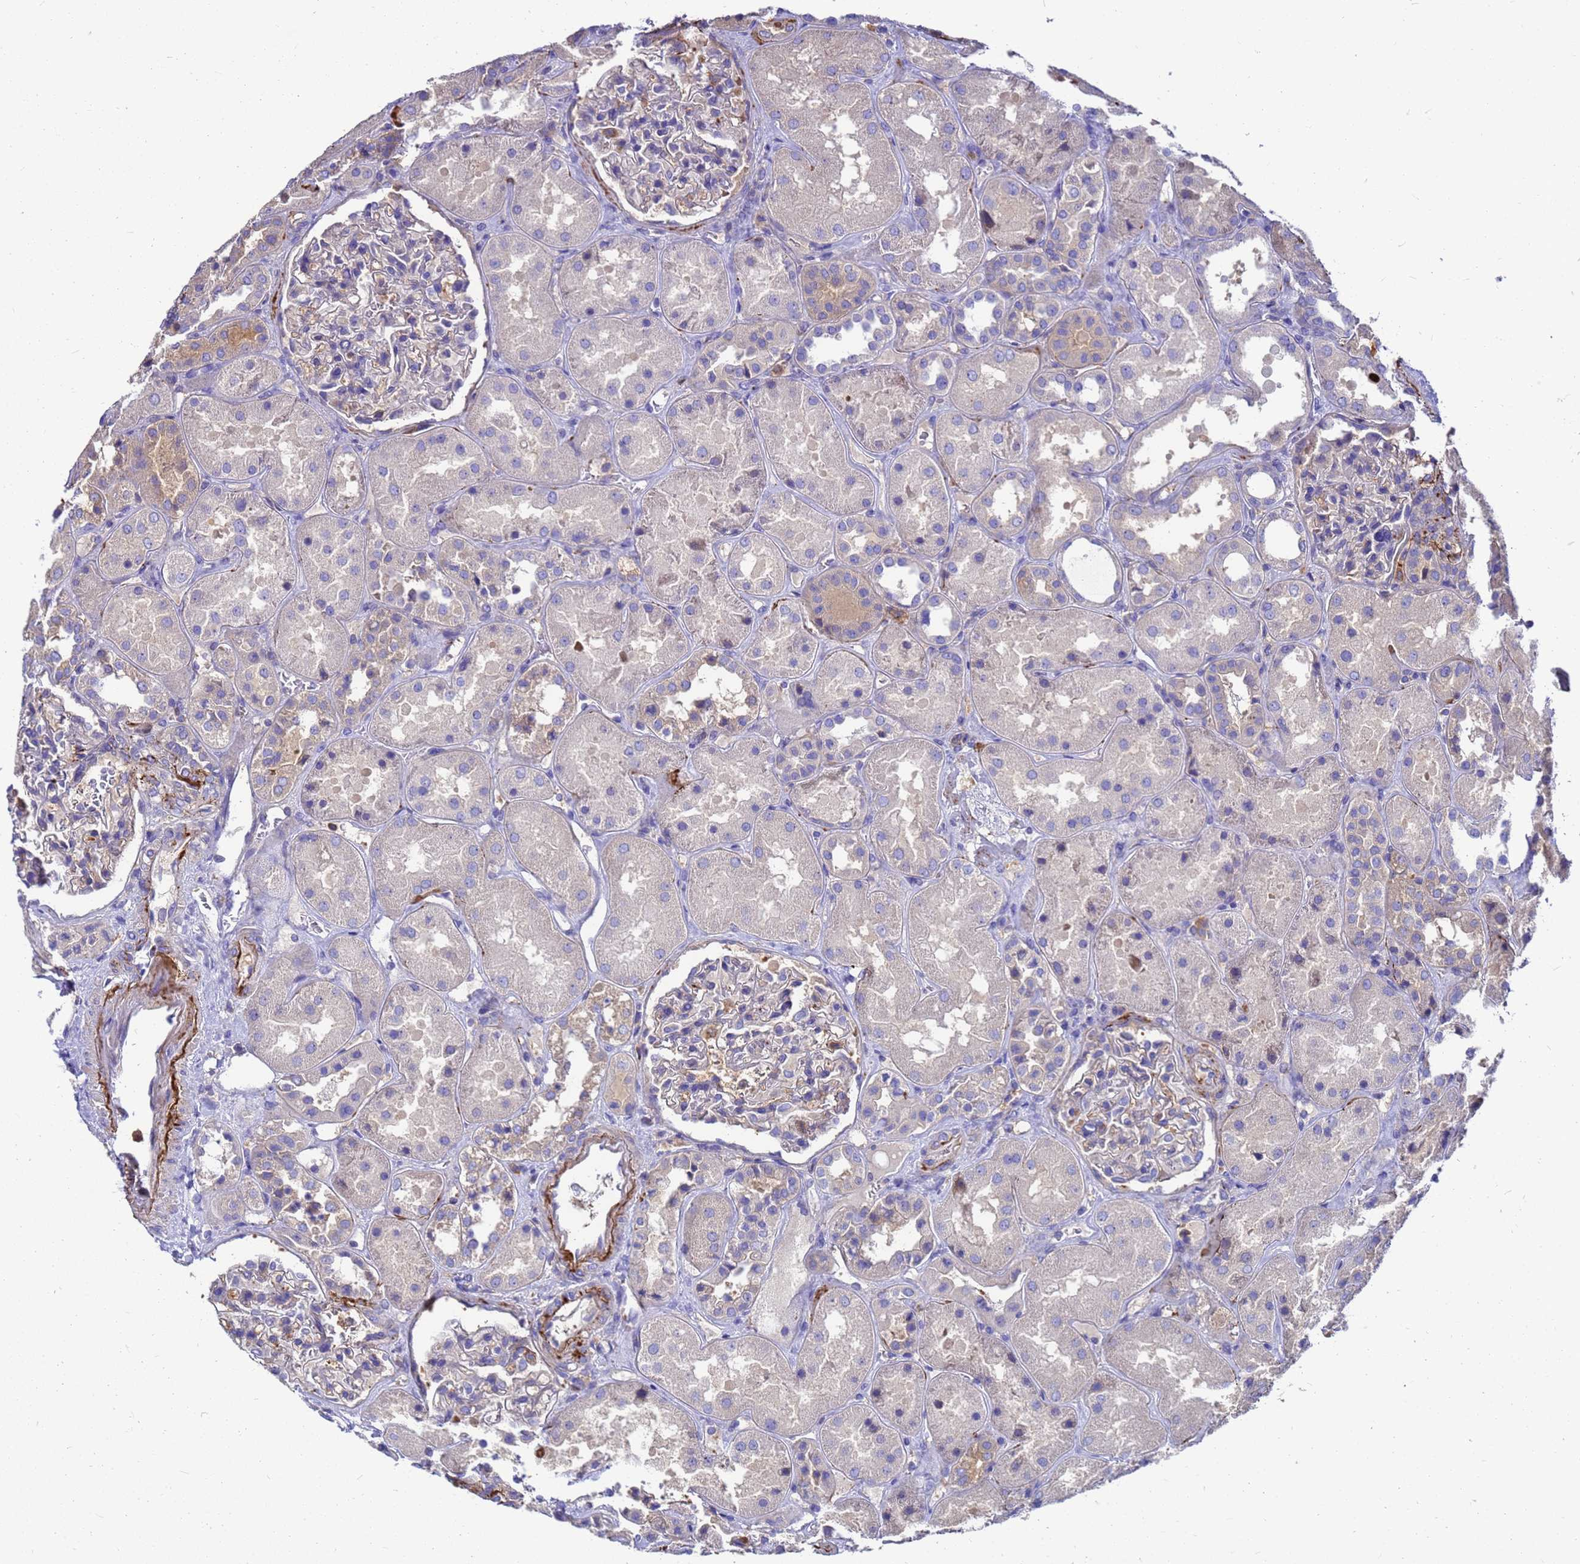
{"staining": {"intensity": "negative", "quantity": "none", "location": "none"}, "tissue": "kidney", "cell_type": "Cells in glomeruli", "image_type": "normal", "snomed": [{"axis": "morphology", "description": "Normal tissue, NOS"}, {"axis": "topography", "description": "Kidney"}], "caption": "An image of kidney stained for a protein displays no brown staining in cells in glomeruli.", "gene": "ZNF235", "patient": {"sex": "male", "age": 70}}